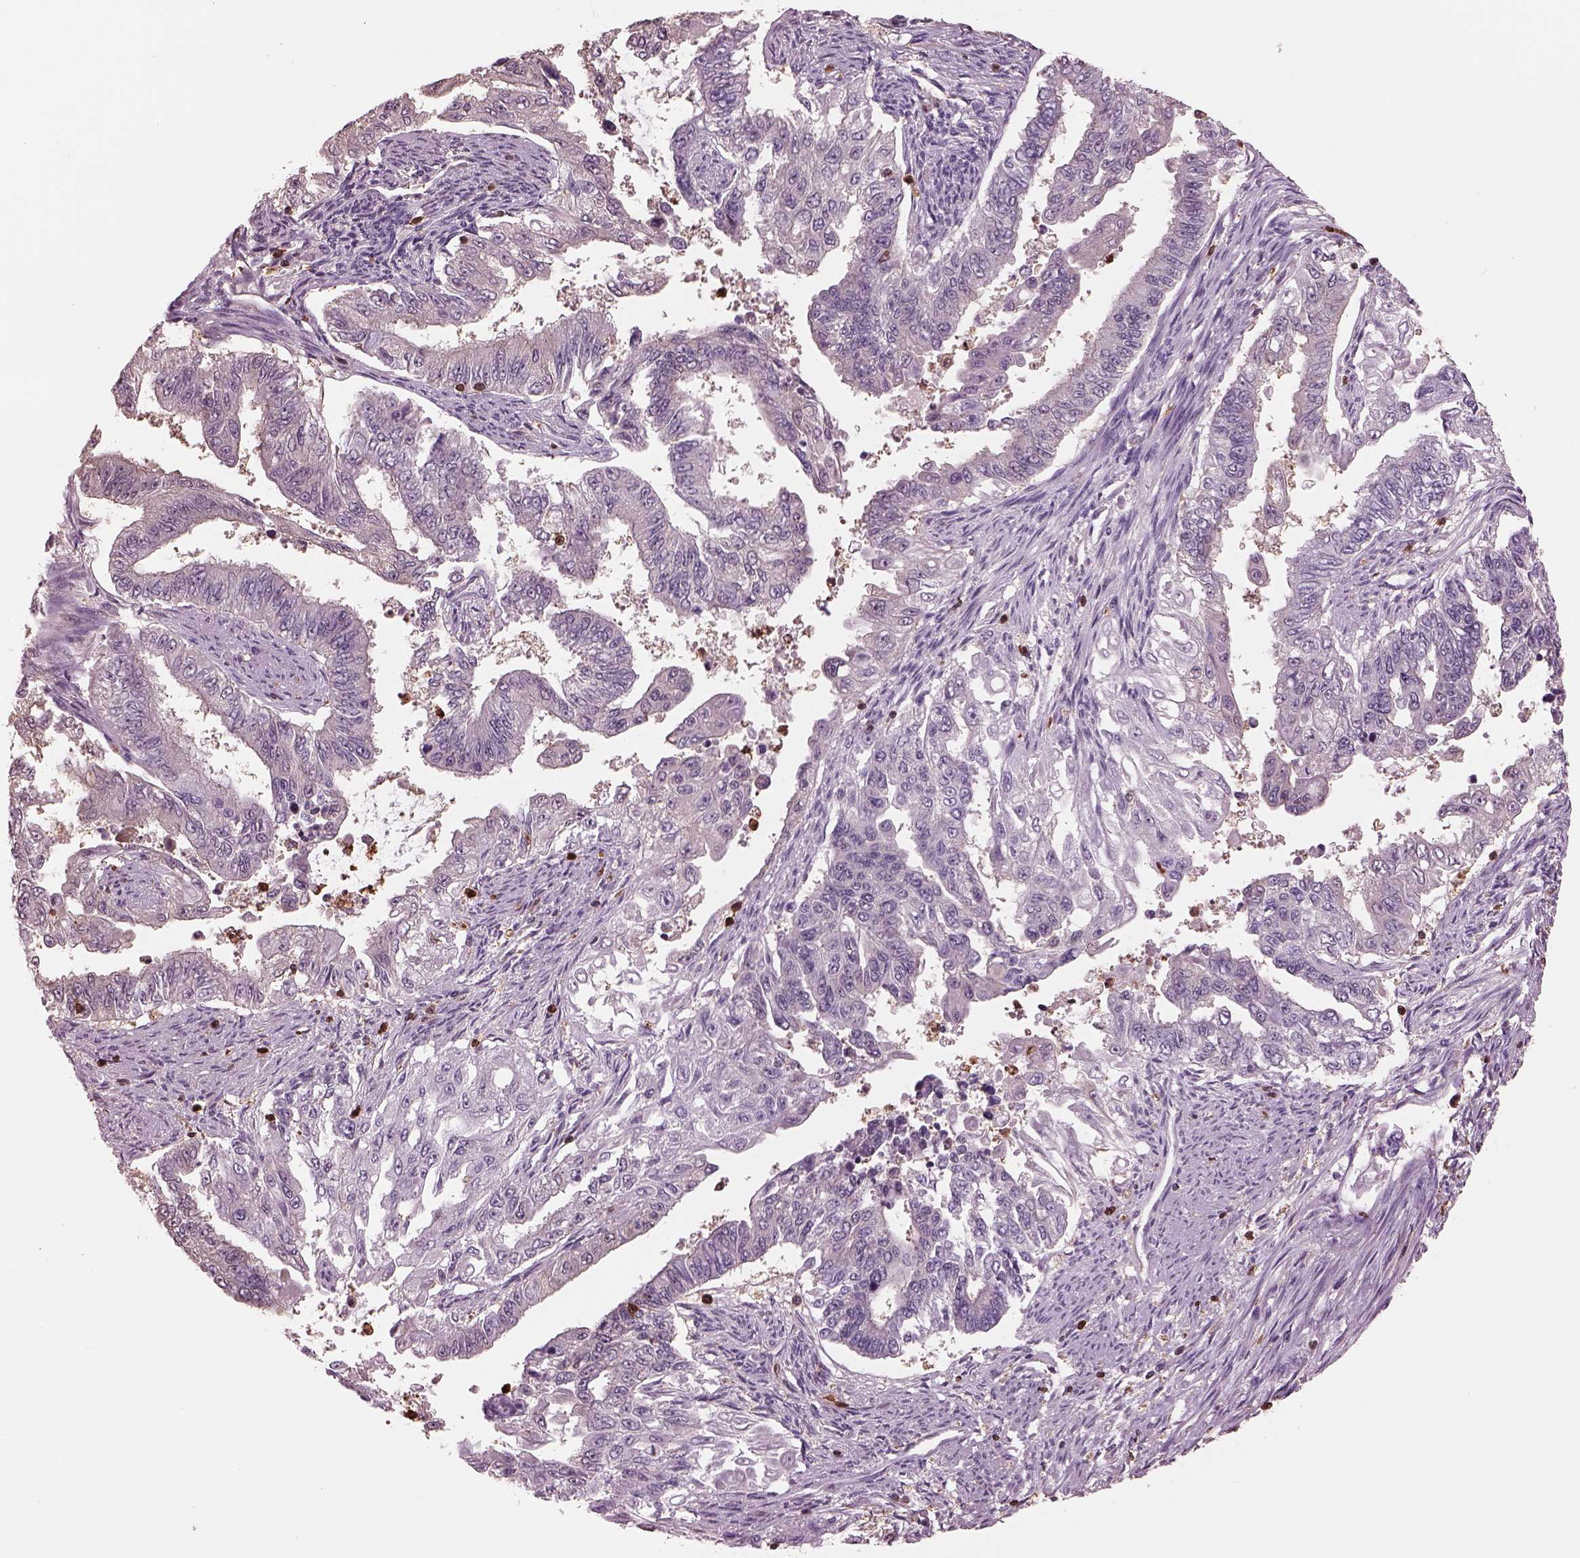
{"staining": {"intensity": "negative", "quantity": "none", "location": "none"}, "tissue": "endometrial cancer", "cell_type": "Tumor cells", "image_type": "cancer", "snomed": [{"axis": "morphology", "description": "Adenocarcinoma, NOS"}, {"axis": "topography", "description": "Uterus"}], "caption": "DAB (3,3'-diaminobenzidine) immunohistochemical staining of endometrial cancer (adenocarcinoma) shows no significant staining in tumor cells. The staining was performed using DAB (3,3'-diaminobenzidine) to visualize the protein expression in brown, while the nuclei were stained in blue with hematoxylin (Magnification: 20x).", "gene": "IL31RA", "patient": {"sex": "female", "age": 59}}